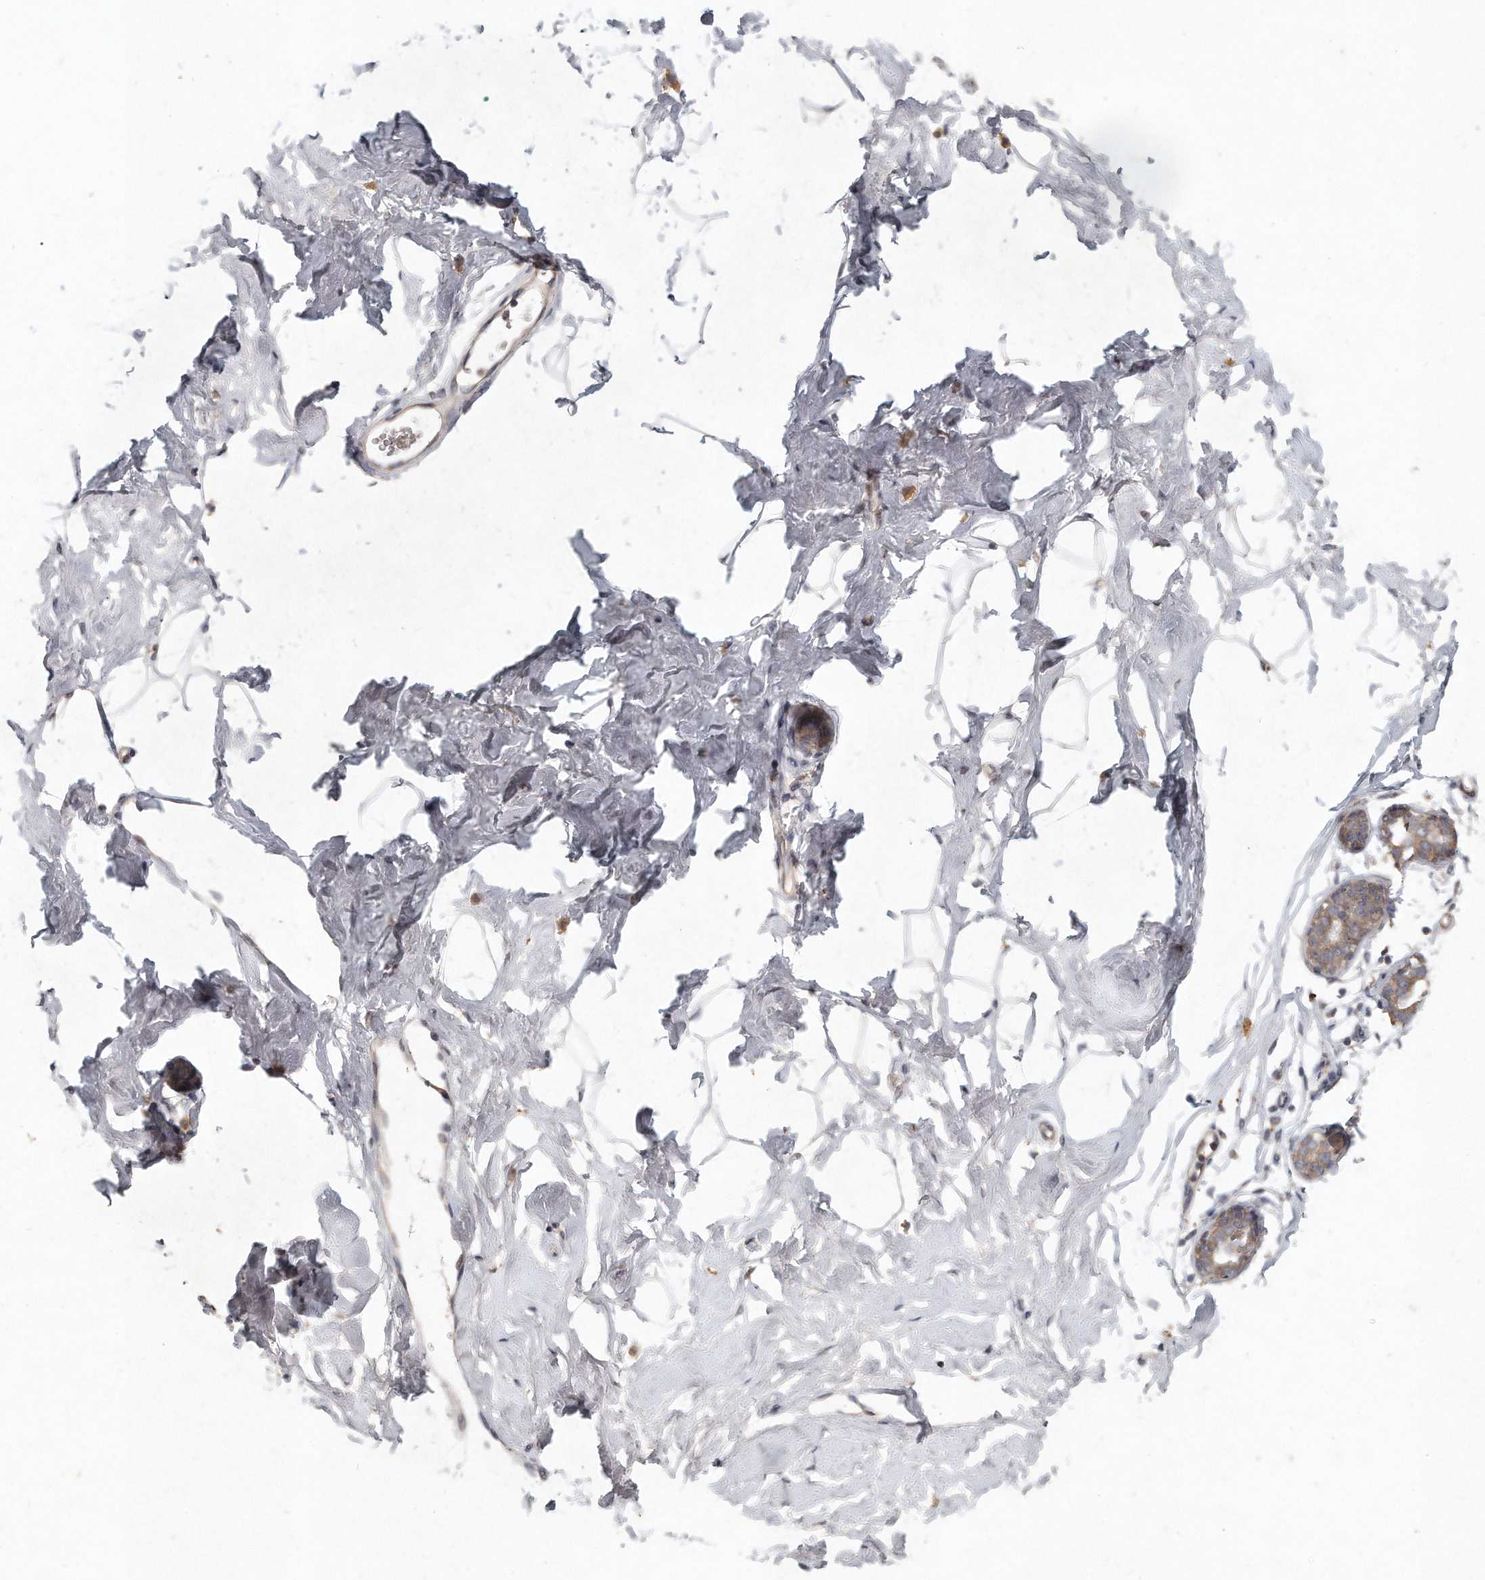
{"staining": {"intensity": "negative", "quantity": "none", "location": "none"}, "tissue": "breast", "cell_type": "Adipocytes", "image_type": "normal", "snomed": [{"axis": "morphology", "description": "Normal tissue, NOS"}, {"axis": "morphology", "description": "Adenoma, NOS"}, {"axis": "topography", "description": "Breast"}], "caption": "This is an immunohistochemistry image of unremarkable human breast. There is no positivity in adipocytes.", "gene": "LGALS8", "patient": {"sex": "female", "age": 23}}